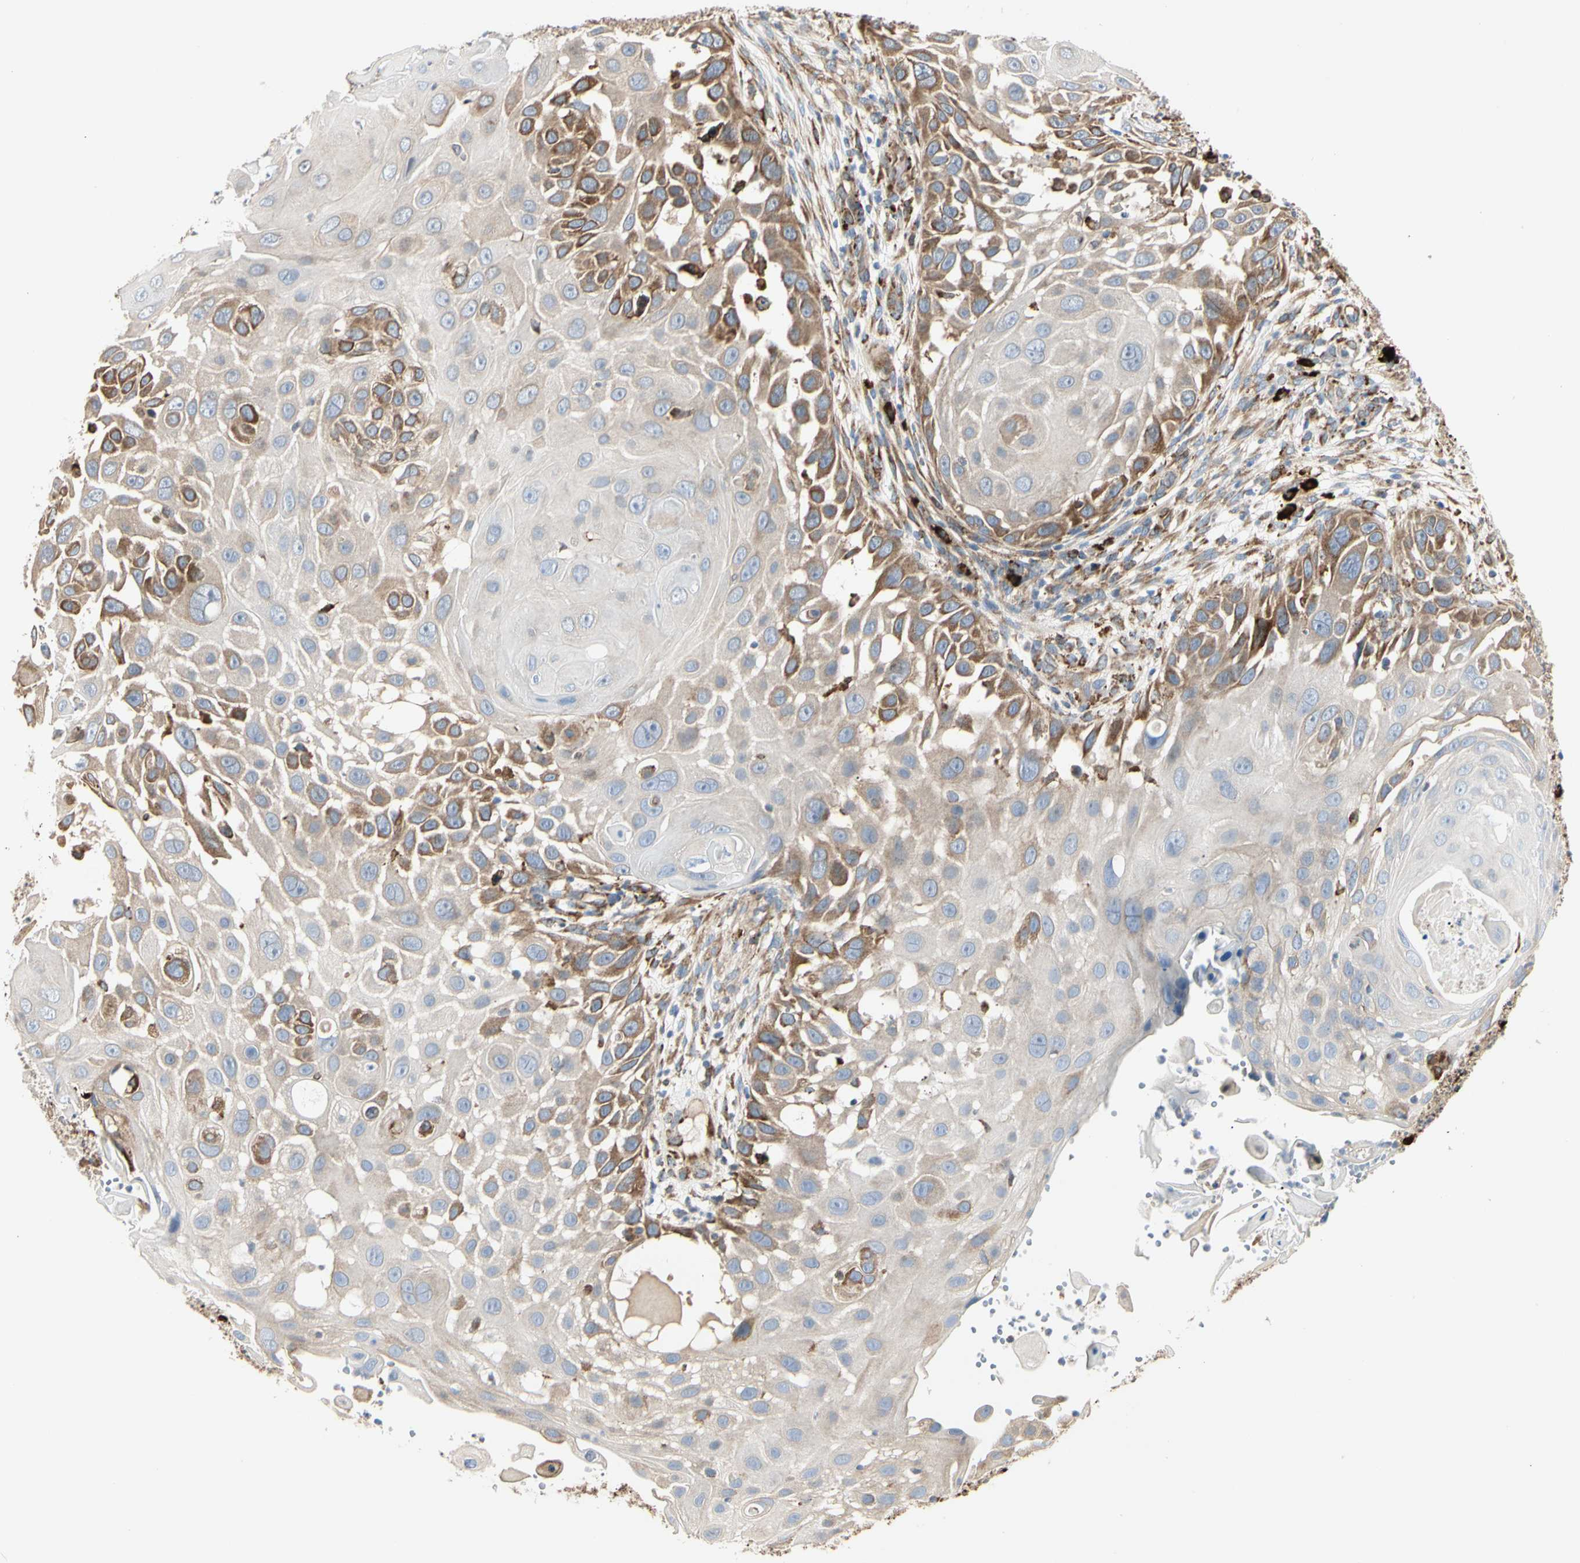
{"staining": {"intensity": "moderate", "quantity": "25%-75%", "location": "cytoplasmic/membranous"}, "tissue": "skin cancer", "cell_type": "Tumor cells", "image_type": "cancer", "snomed": [{"axis": "morphology", "description": "Squamous cell carcinoma, NOS"}, {"axis": "topography", "description": "Skin"}], "caption": "Immunohistochemical staining of human squamous cell carcinoma (skin) displays medium levels of moderate cytoplasmic/membranous protein positivity in approximately 25%-75% of tumor cells.", "gene": "HSP90B1", "patient": {"sex": "female", "age": 44}}